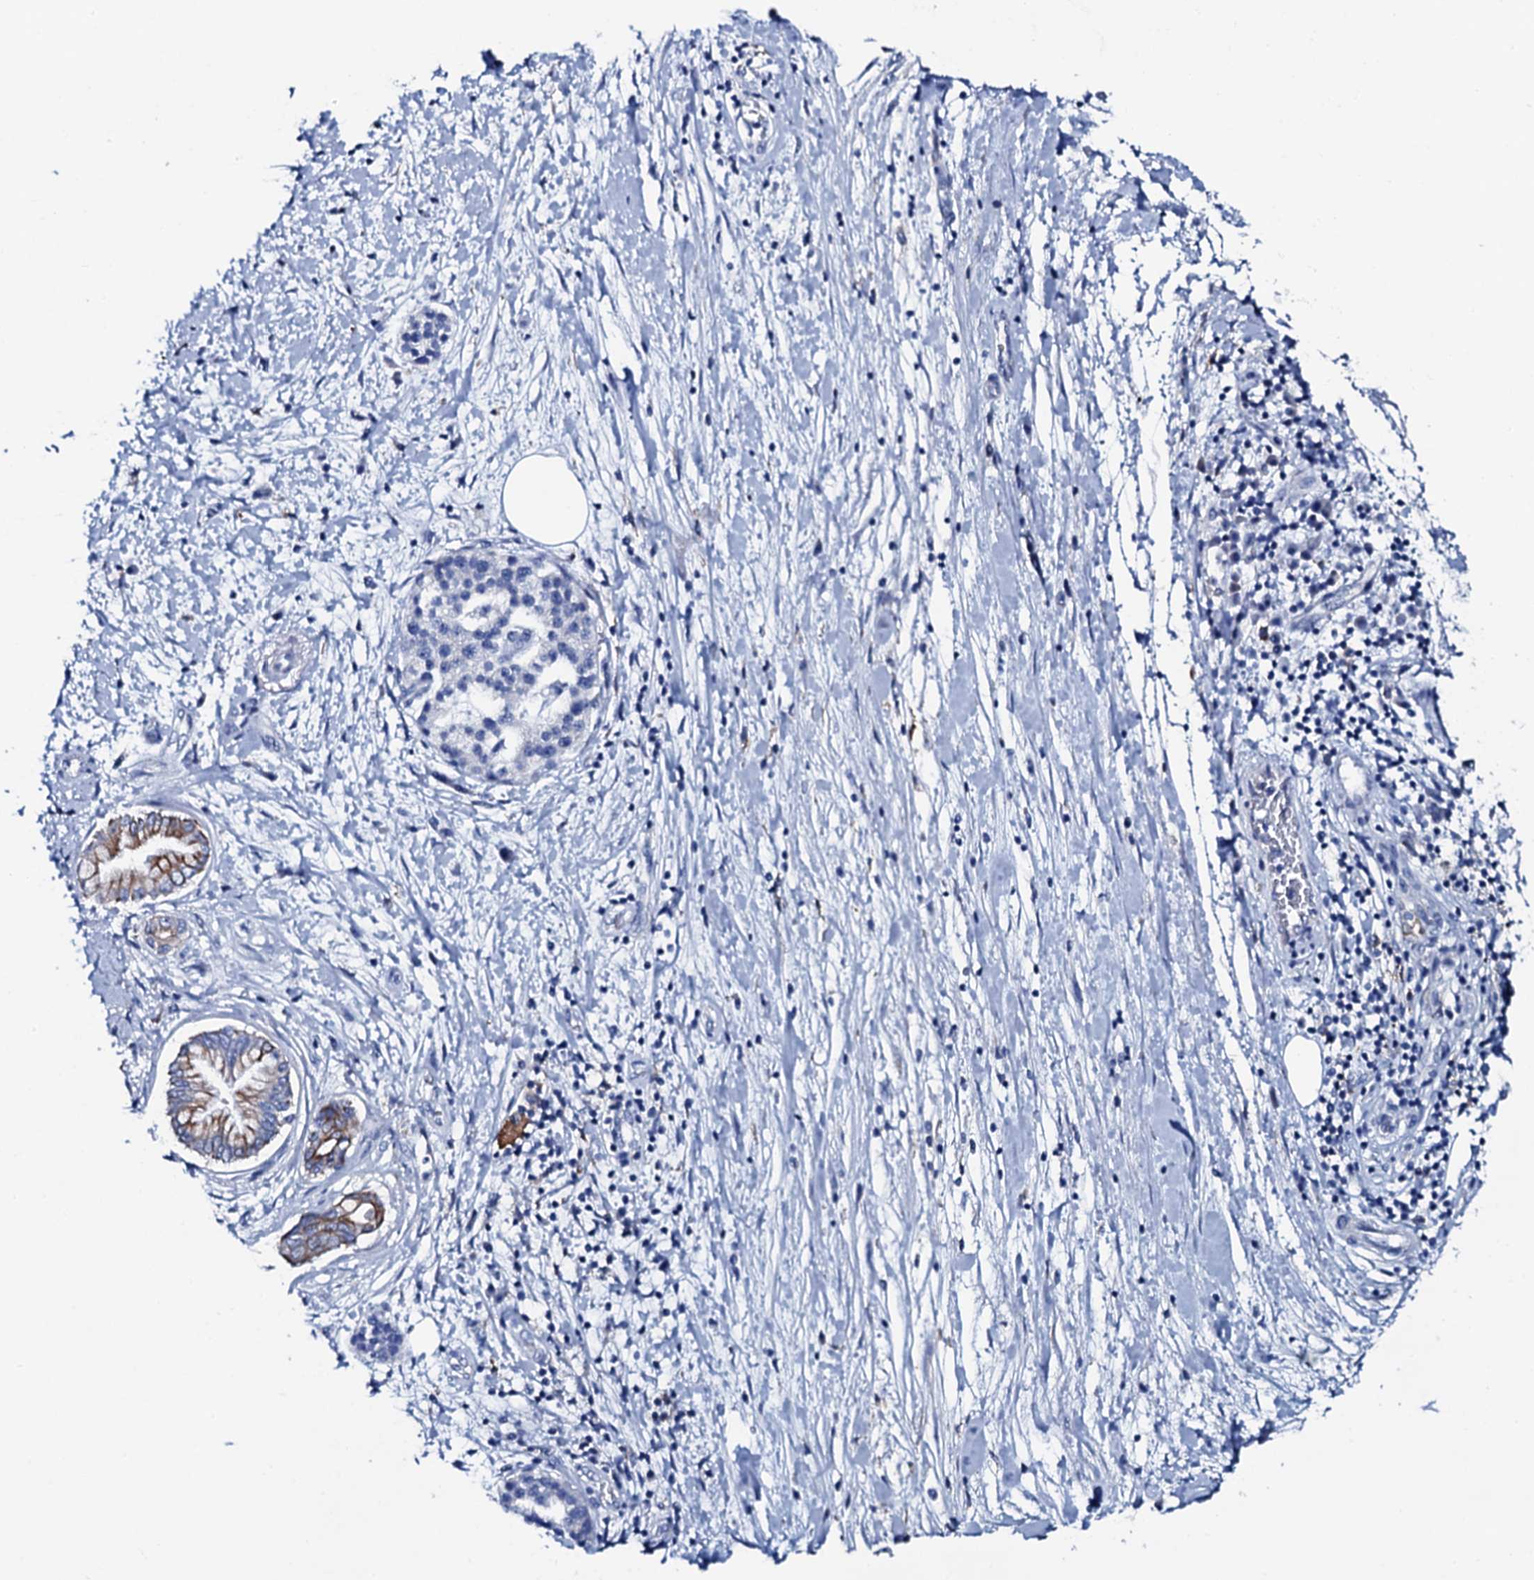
{"staining": {"intensity": "moderate", "quantity": ">75%", "location": "cytoplasmic/membranous"}, "tissue": "pancreatic cancer", "cell_type": "Tumor cells", "image_type": "cancer", "snomed": [{"axis": "morphology", "description": "Adenocarcinoma, NOS"}, {"axis": "topography", "description": "Pancreas"}], "caption": "The micrograph reveals staining of adenocarcinoma (pancreatic), revealing moderate cytoplasmic/membranous protein expression (brown color) within tumor cells. (Brightfield microscopy of DAB IHC at high magnification).", "gene": "GYS2", "patient": {"sex": "female", "age": 73}}